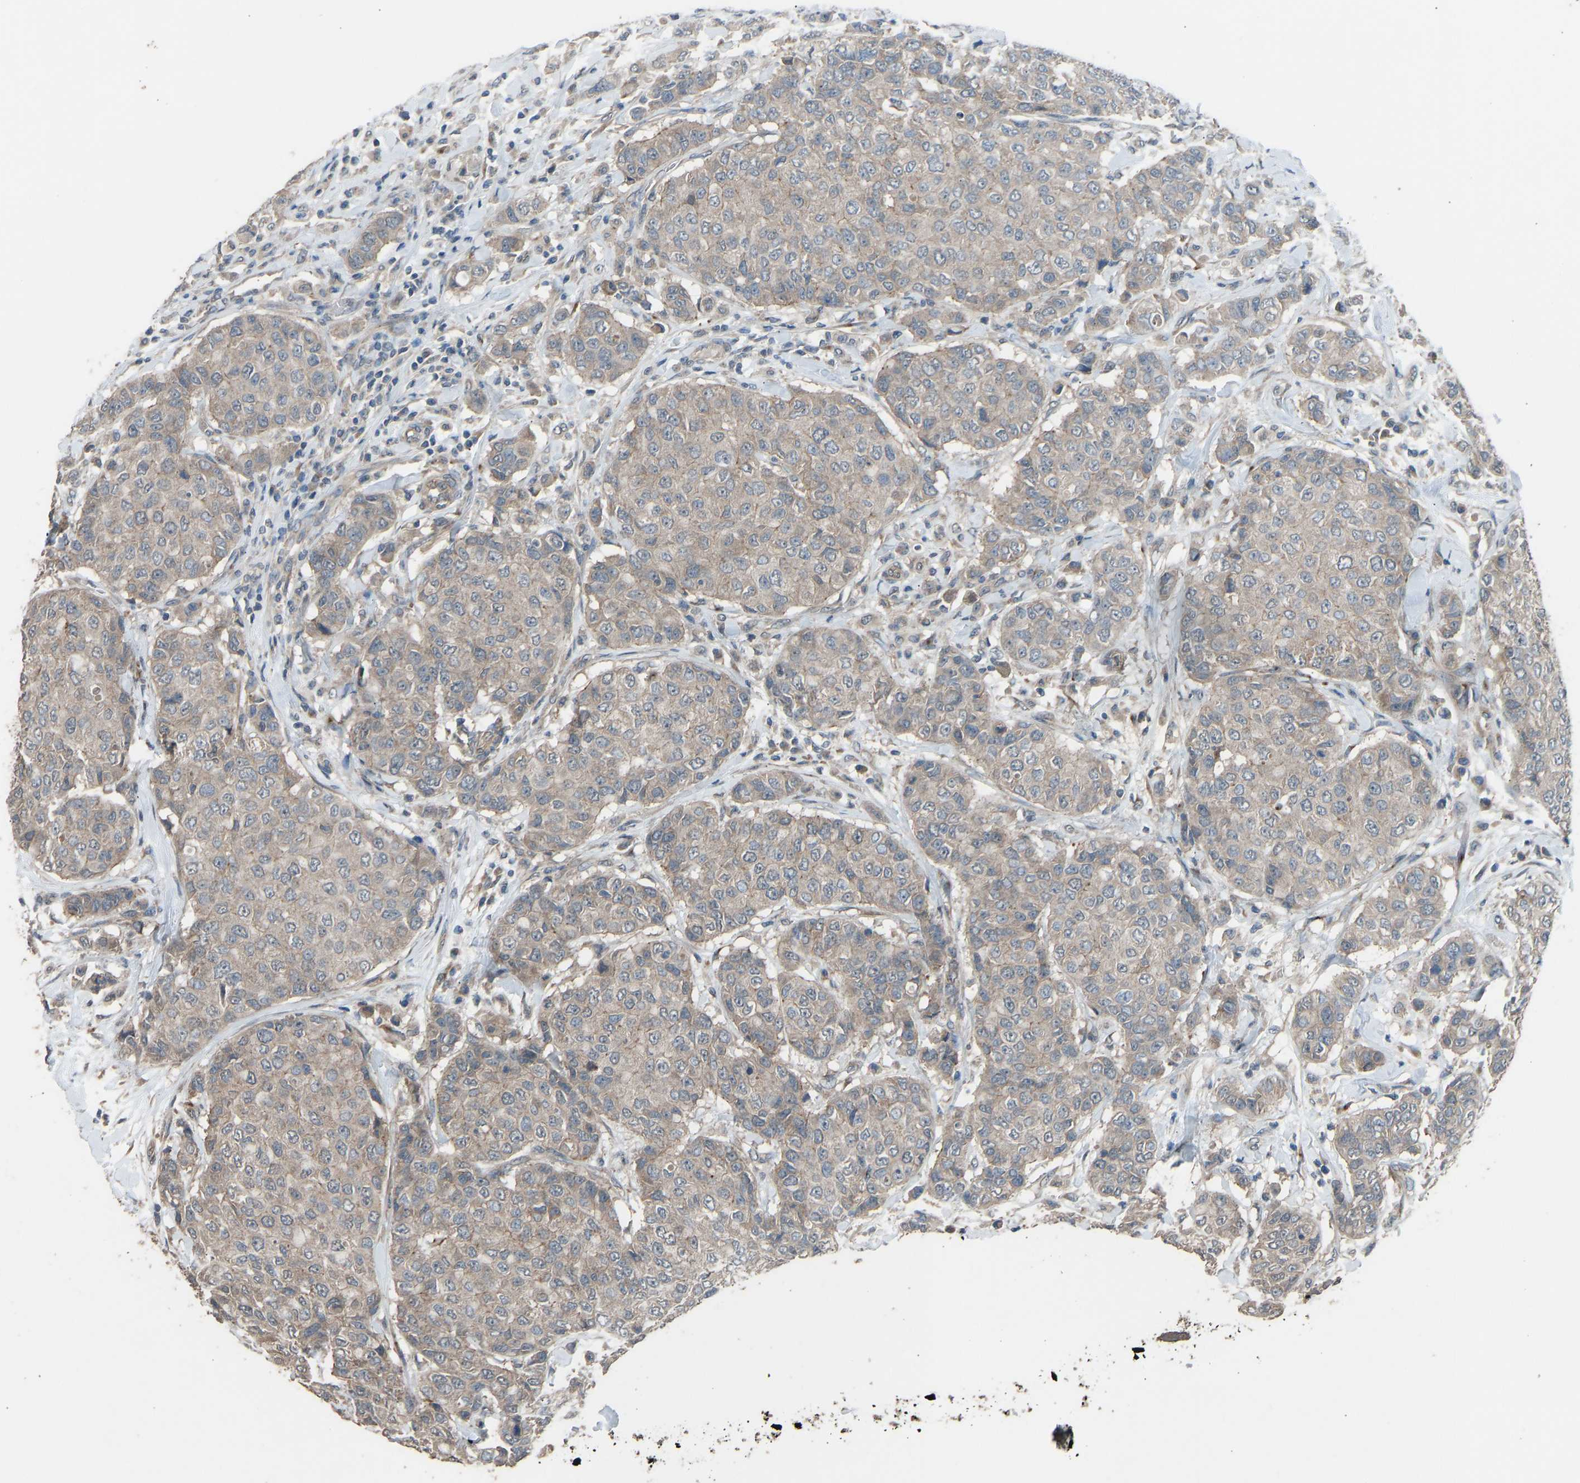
{"staining": {"intensity": "weak", "quantity": ">75%", "location": "cytoplasmic/membranous"}, "tissue": "breast cancer", "cell_type": "Tumor cells", "image_type": "cancer", "snomed": [{"axis": "morphology", "description": "Duct carcinoma"}, {"axis": "topography", "description": "Breast"}], "caption": "Immunohistochemical staining of human breast cancer (infiltrating ductal carcinoma) exhibits weak cytoplasmic/membranous protein positivity in about >75% of tumor cells.", "gene": "SLC43A1", "patient": {"sex": "female", "age": 27}}